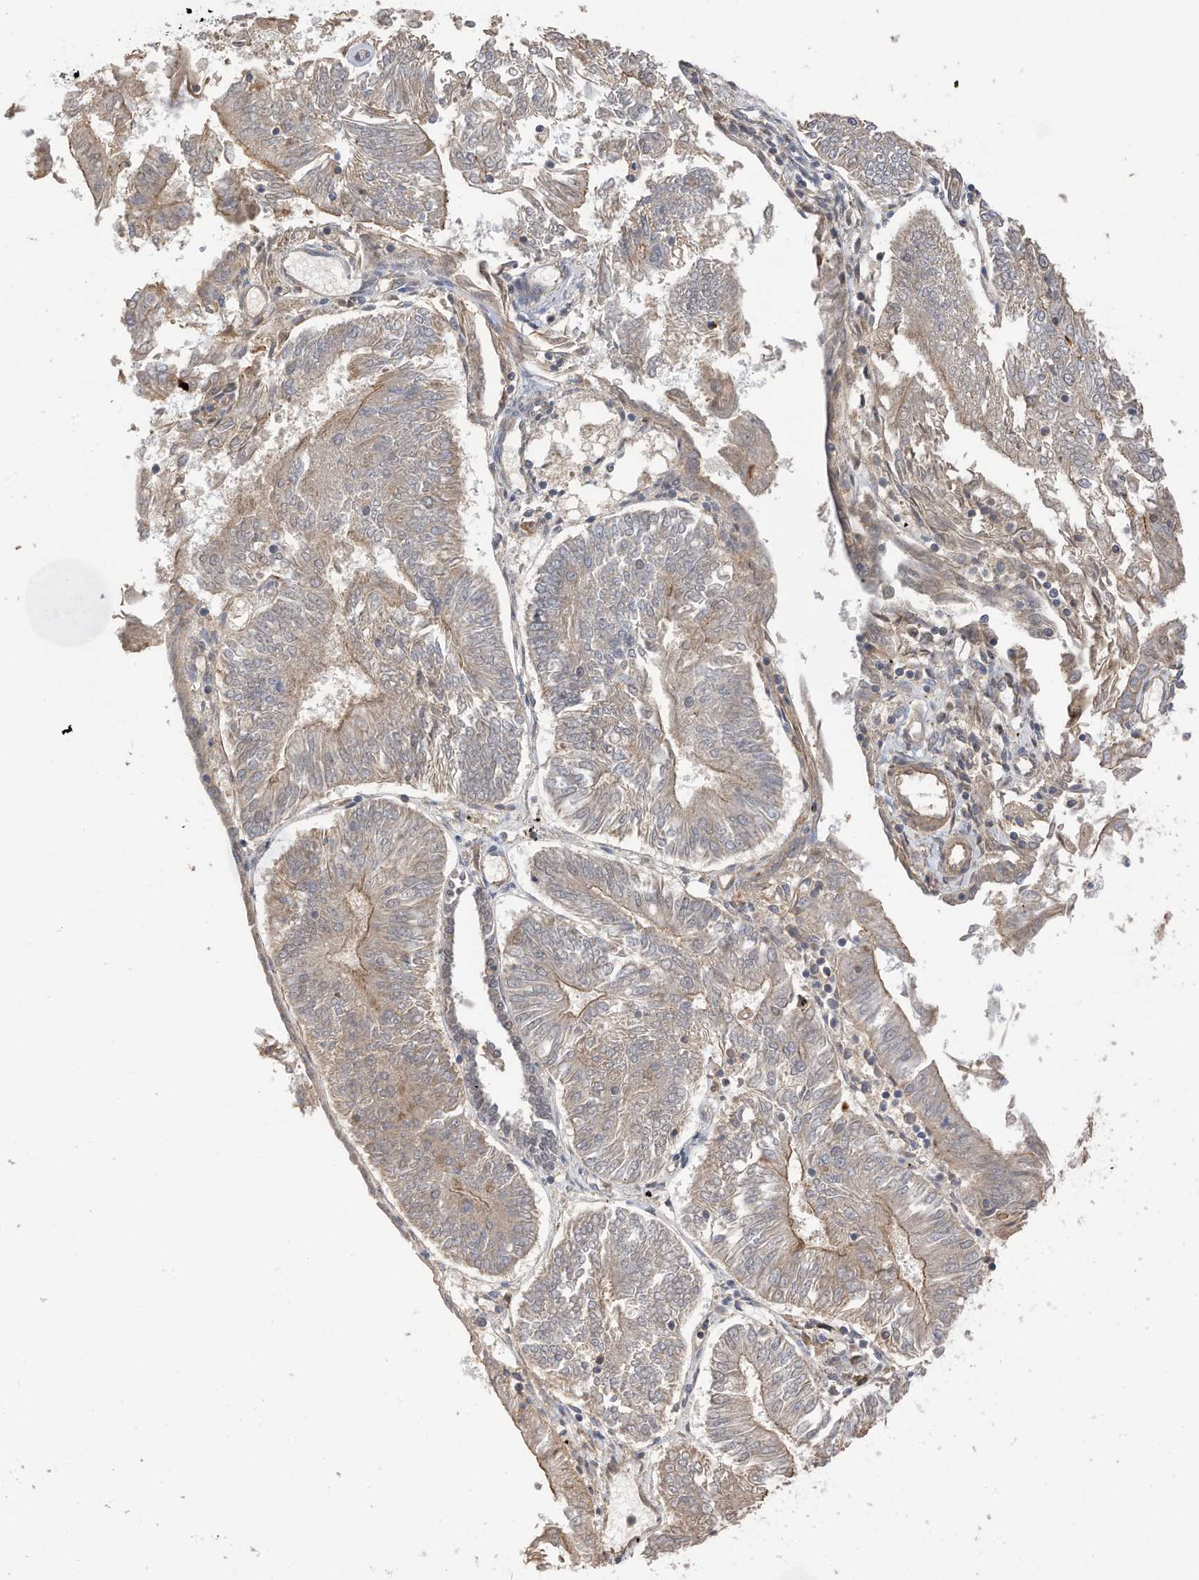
{"staining": {"intensity": "moderate", "quantity": "<25%", "location": "cytoplasmic/membranous"}, "tissue": "endometrial cancer", "cell_type": "Tumor cells", "image_type": "cancer", "snomed": [{"axis": "morphology", "description": "Adenocarcinoma, NOS"}, {"axis": "topography", "description": "Endometrium"}], "caption": "Immunohistochemical staining of endometrial cancer displays low levels of moderate cytoplasmic/membranous expression in approximately <25% of tumor cells.", "gene": "REC8", "patient": {"sex": "female", "age": 58}}